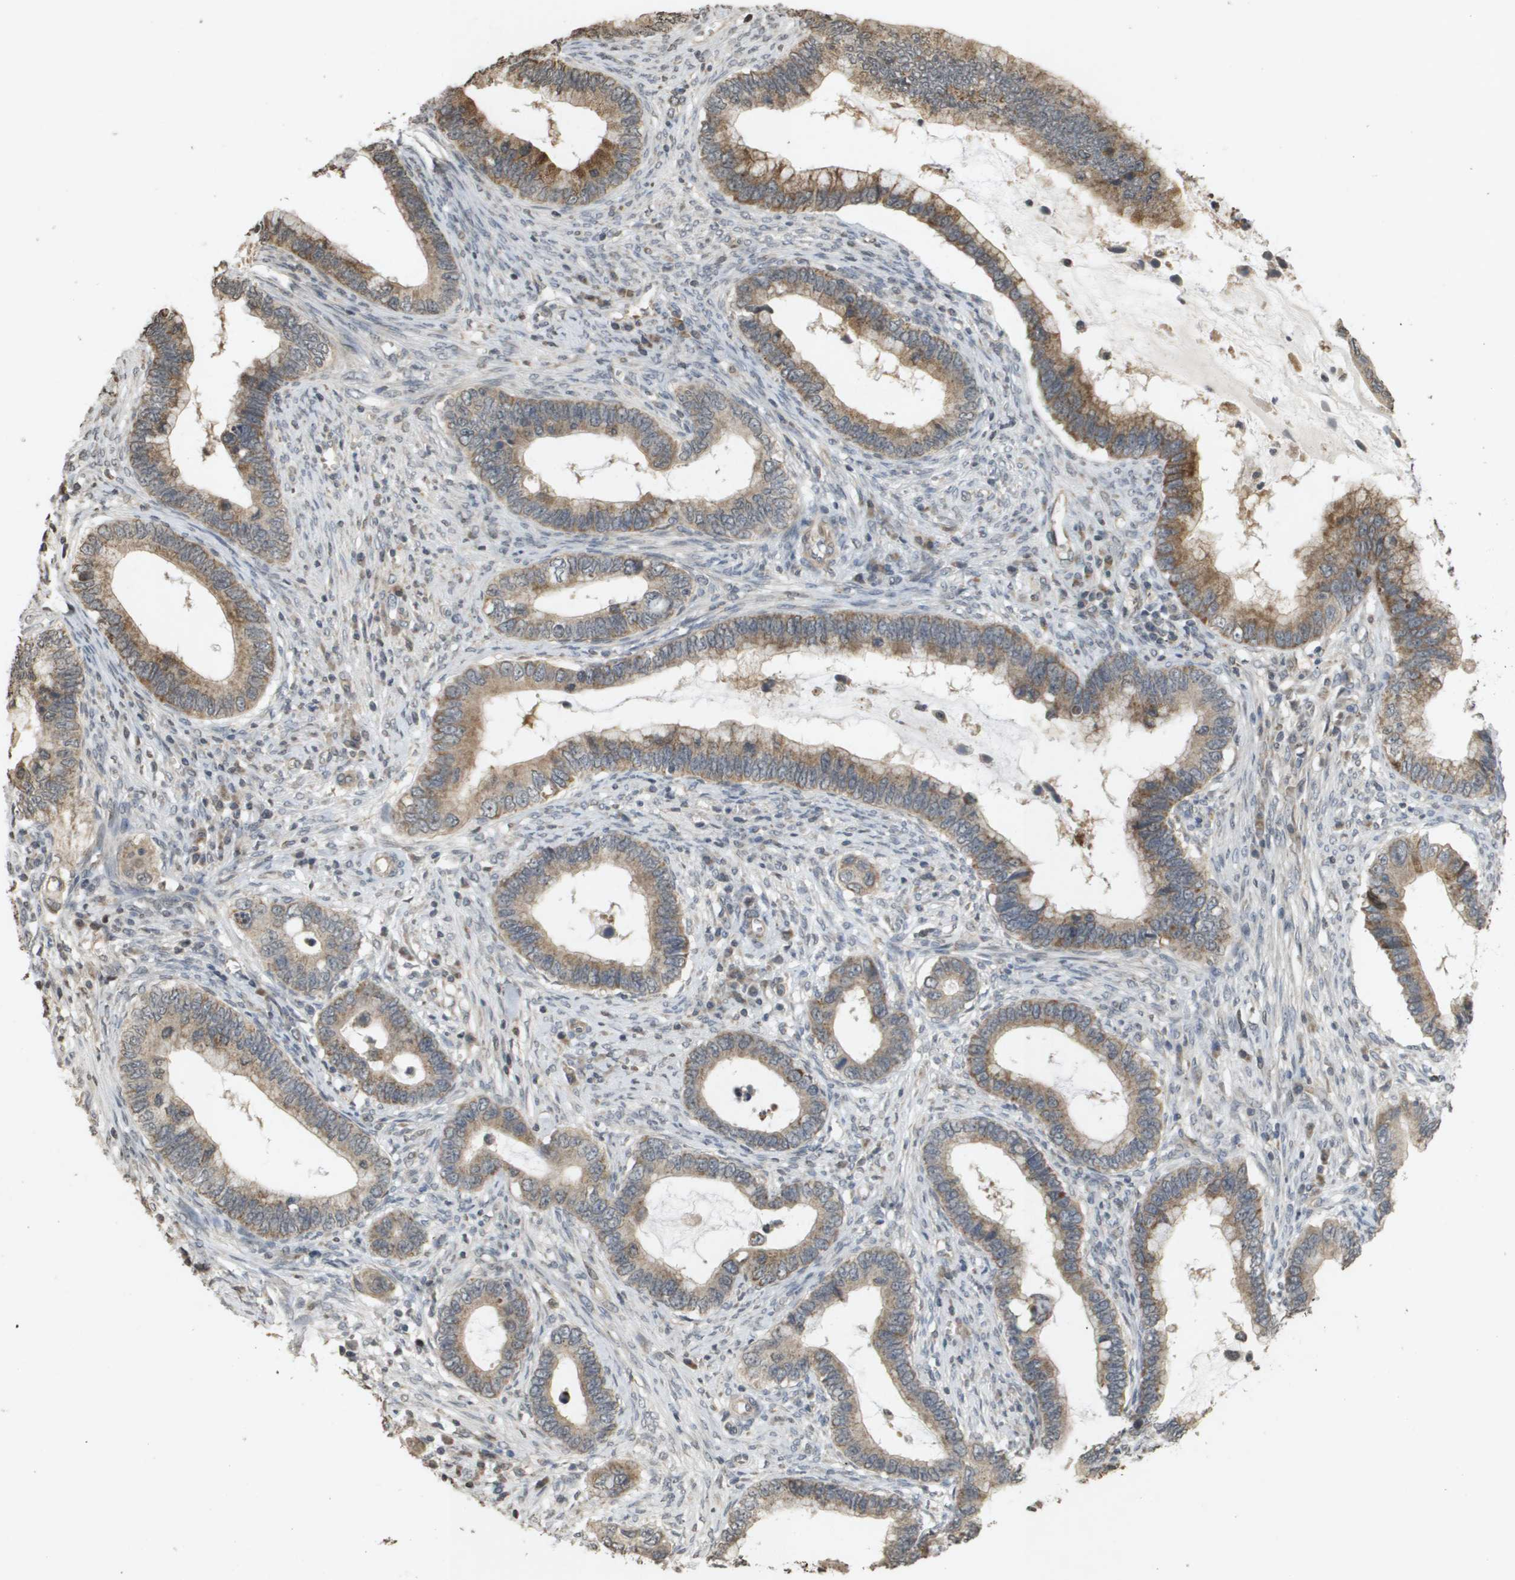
{"staining": {"intensity": "moderate", "quantity": ">75%", "location": "cytoplasmic/membranous"}, "tissue": "cervical cancer", "cell_type": "Tumor cells", "image_type": "cancer", "snomed": [{"axis": "morphology", "description": "Adenocarcinoma, NOS"}, {"axis": "topography", "description": "Cervix"}], "caption": "Human cervical cancer (adenocarcinoma) stained with a brown dye displays moderate cytoplasmic/membranous positive expression in approximately >75% of tumor cells.", "gene": "RAB21", "patient": {"sex": "female", "age": 44}}